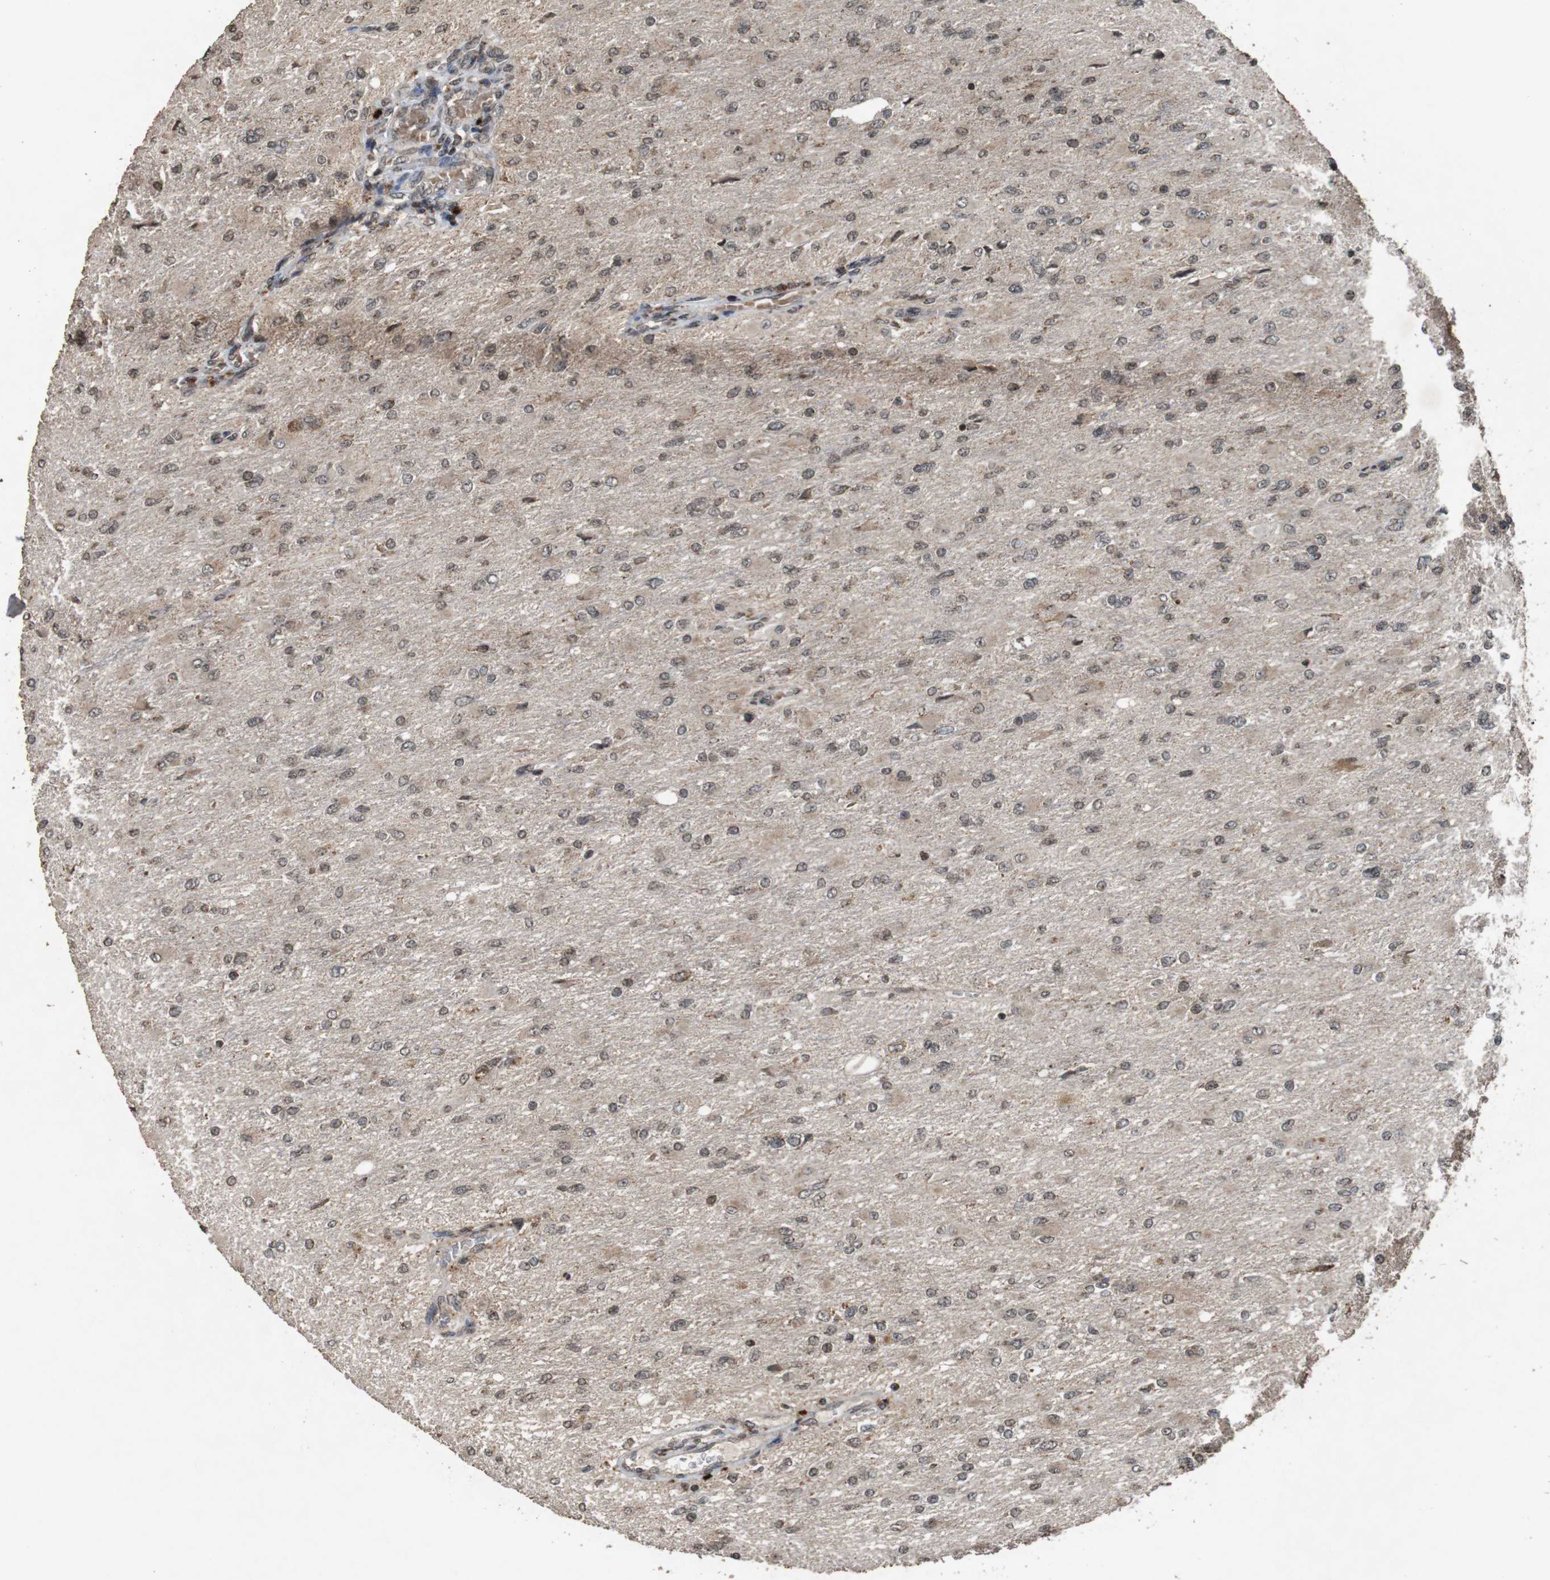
{"staining": {"intensity": "weak", "quantity": "25%-75%", "location": "cytoplasmic/membranous,nuclear"}, "tissue": "glioma", "cell_type": "Tumor cells", "image_type": "cancer", "snomed": [{"axis": "morphology", "description": "Glioma, malignant, High grade"}, {"axis": "topography", "description": "Cerebral cortex"}], "caption": "This image demonstrates IHC staining of human high-grade glioma (malignant), with low weak cytoplasmic/membranous and nuclear expression in approximately 25%-75% of tumor cells.", "gene": "SORL1", "patient": {"sex": "female", "age": 36}}